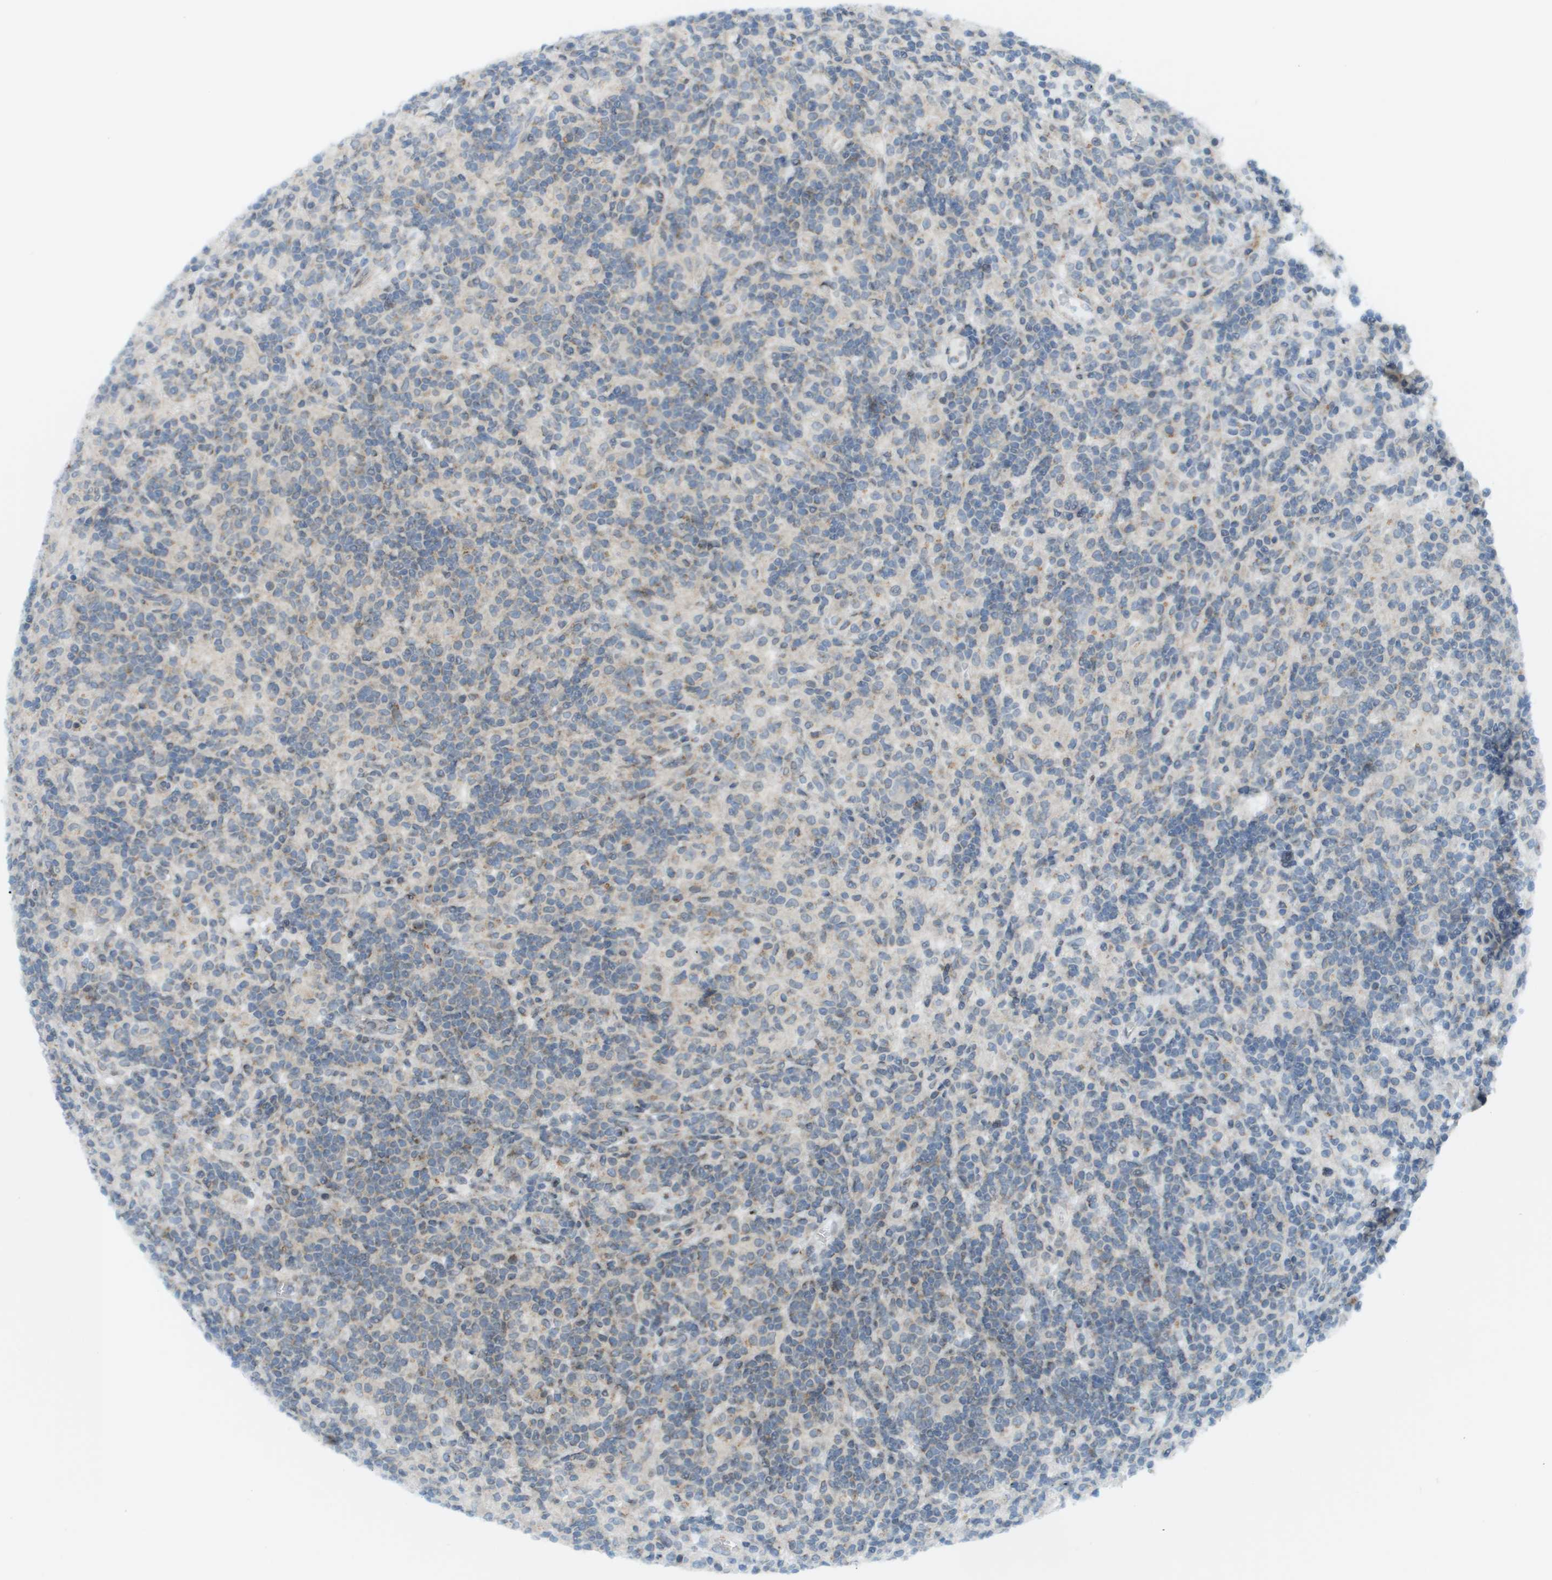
{"staining": {"intensity": "negative", "quantity": "none", "location": "none"}, "tissue": "lymphoma", "cell_type": "Tumor cells", "image_type": "cancer", "snomed": [{"axis": "morphology", "description": "Hodgkin's disease, NOS"}, {"axis": "topography", "description": "Lymph node"}], "caption": "Tumor cells are negative for protein expression in human lymphoma.", "gene": "EVC", "patient": {"sex": "male", "age": 70}}